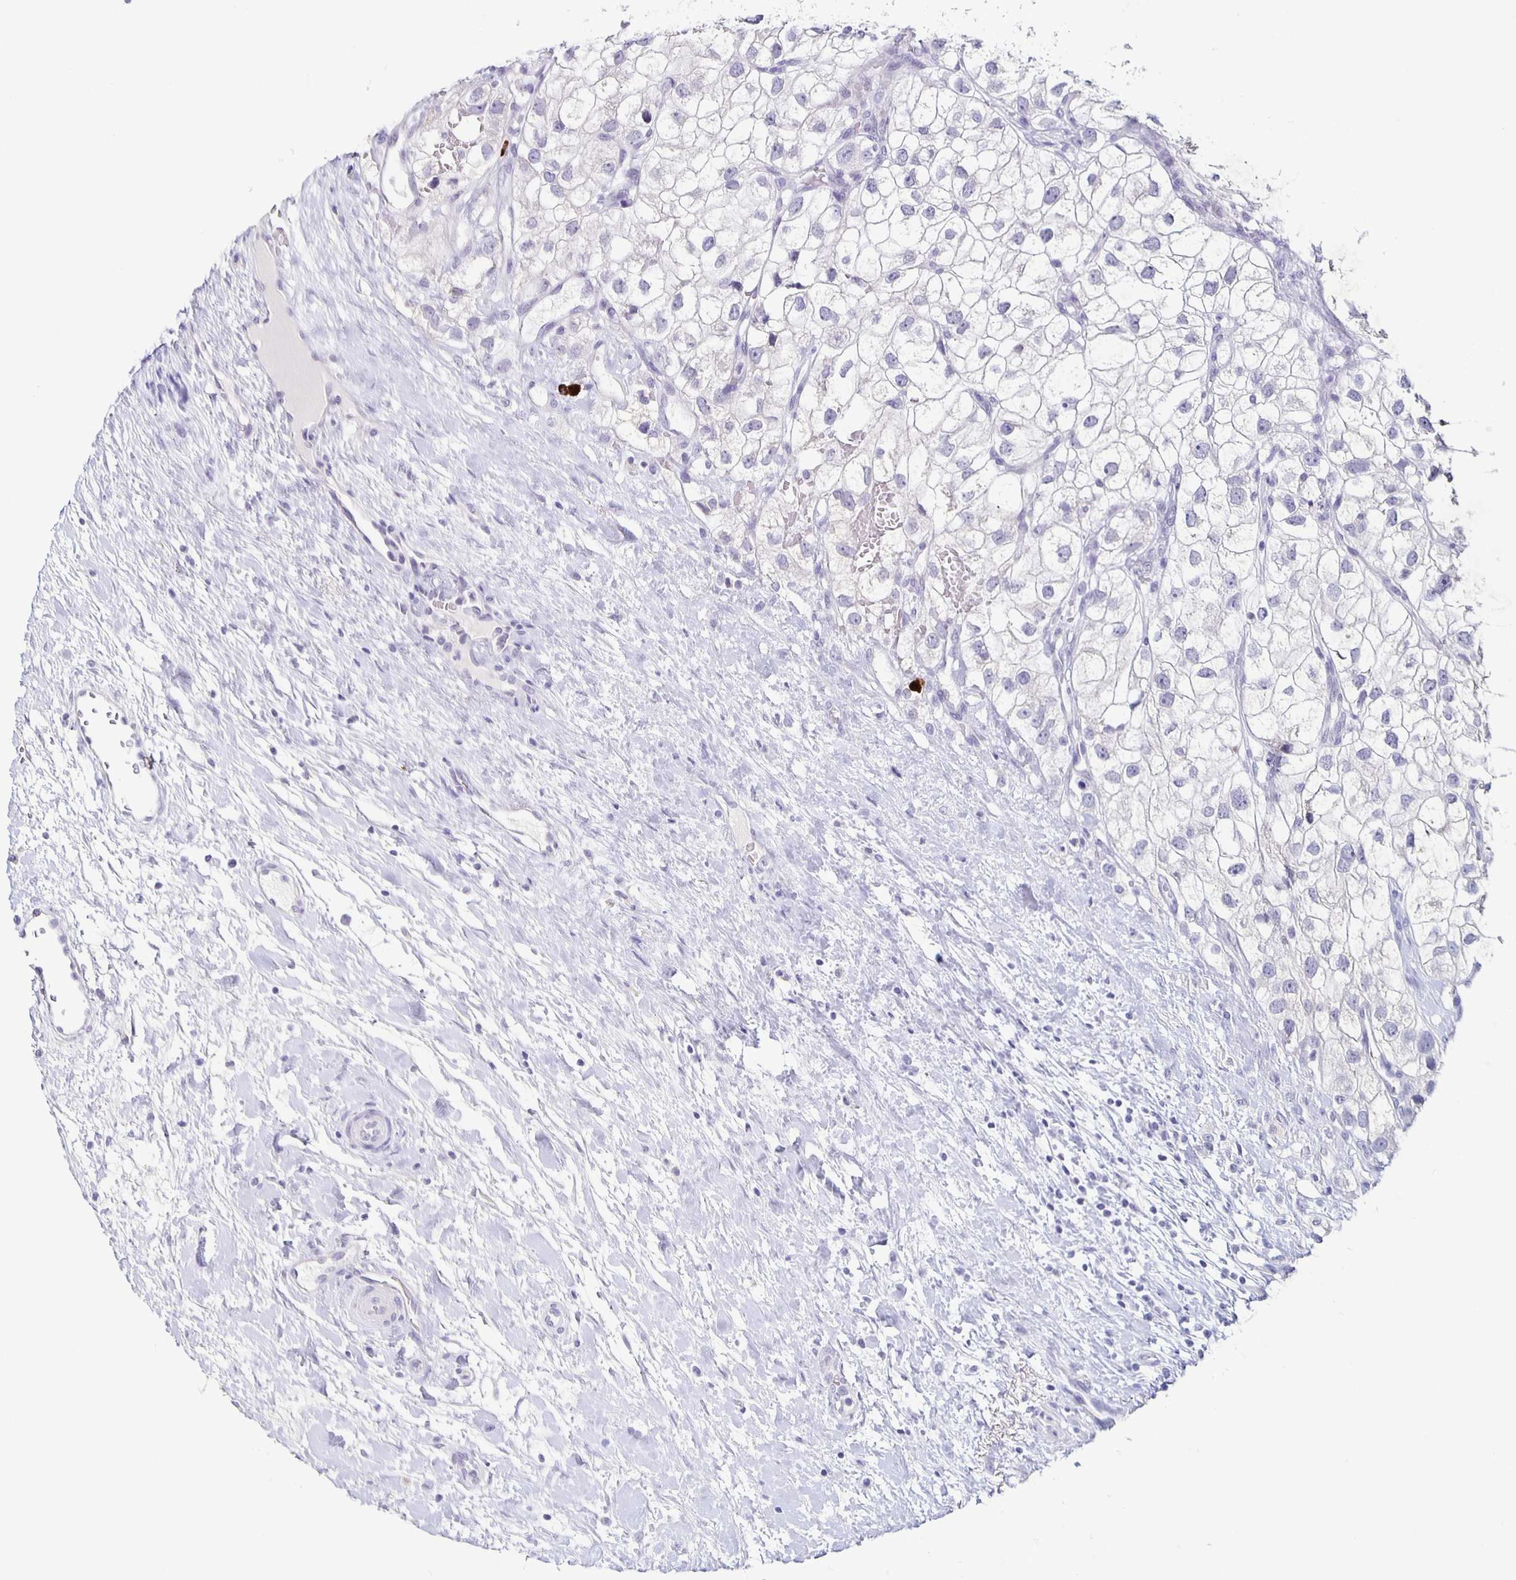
{"staining": {"intensity": "negative", "quantity": "none", "location": "none"}, "tissue": "renal cancer", "cell_type": "Tumor cells", "image_type": "cancer", "snomed": [{"axis": "morphology", "description": "Adenocarcinoma, NOS"}, {"axis": "topography", "description": "Kidney"}], "caption": "Immunohistochemistry image of neoplastic tissue: adenocarcinoma (renal) stained with DAB (3,3'-diaminobenzidine) reveals no significant protein staining in tumor cells.", "gene": "CARNS1", "patient": {"sex": "male", "age": 59}}